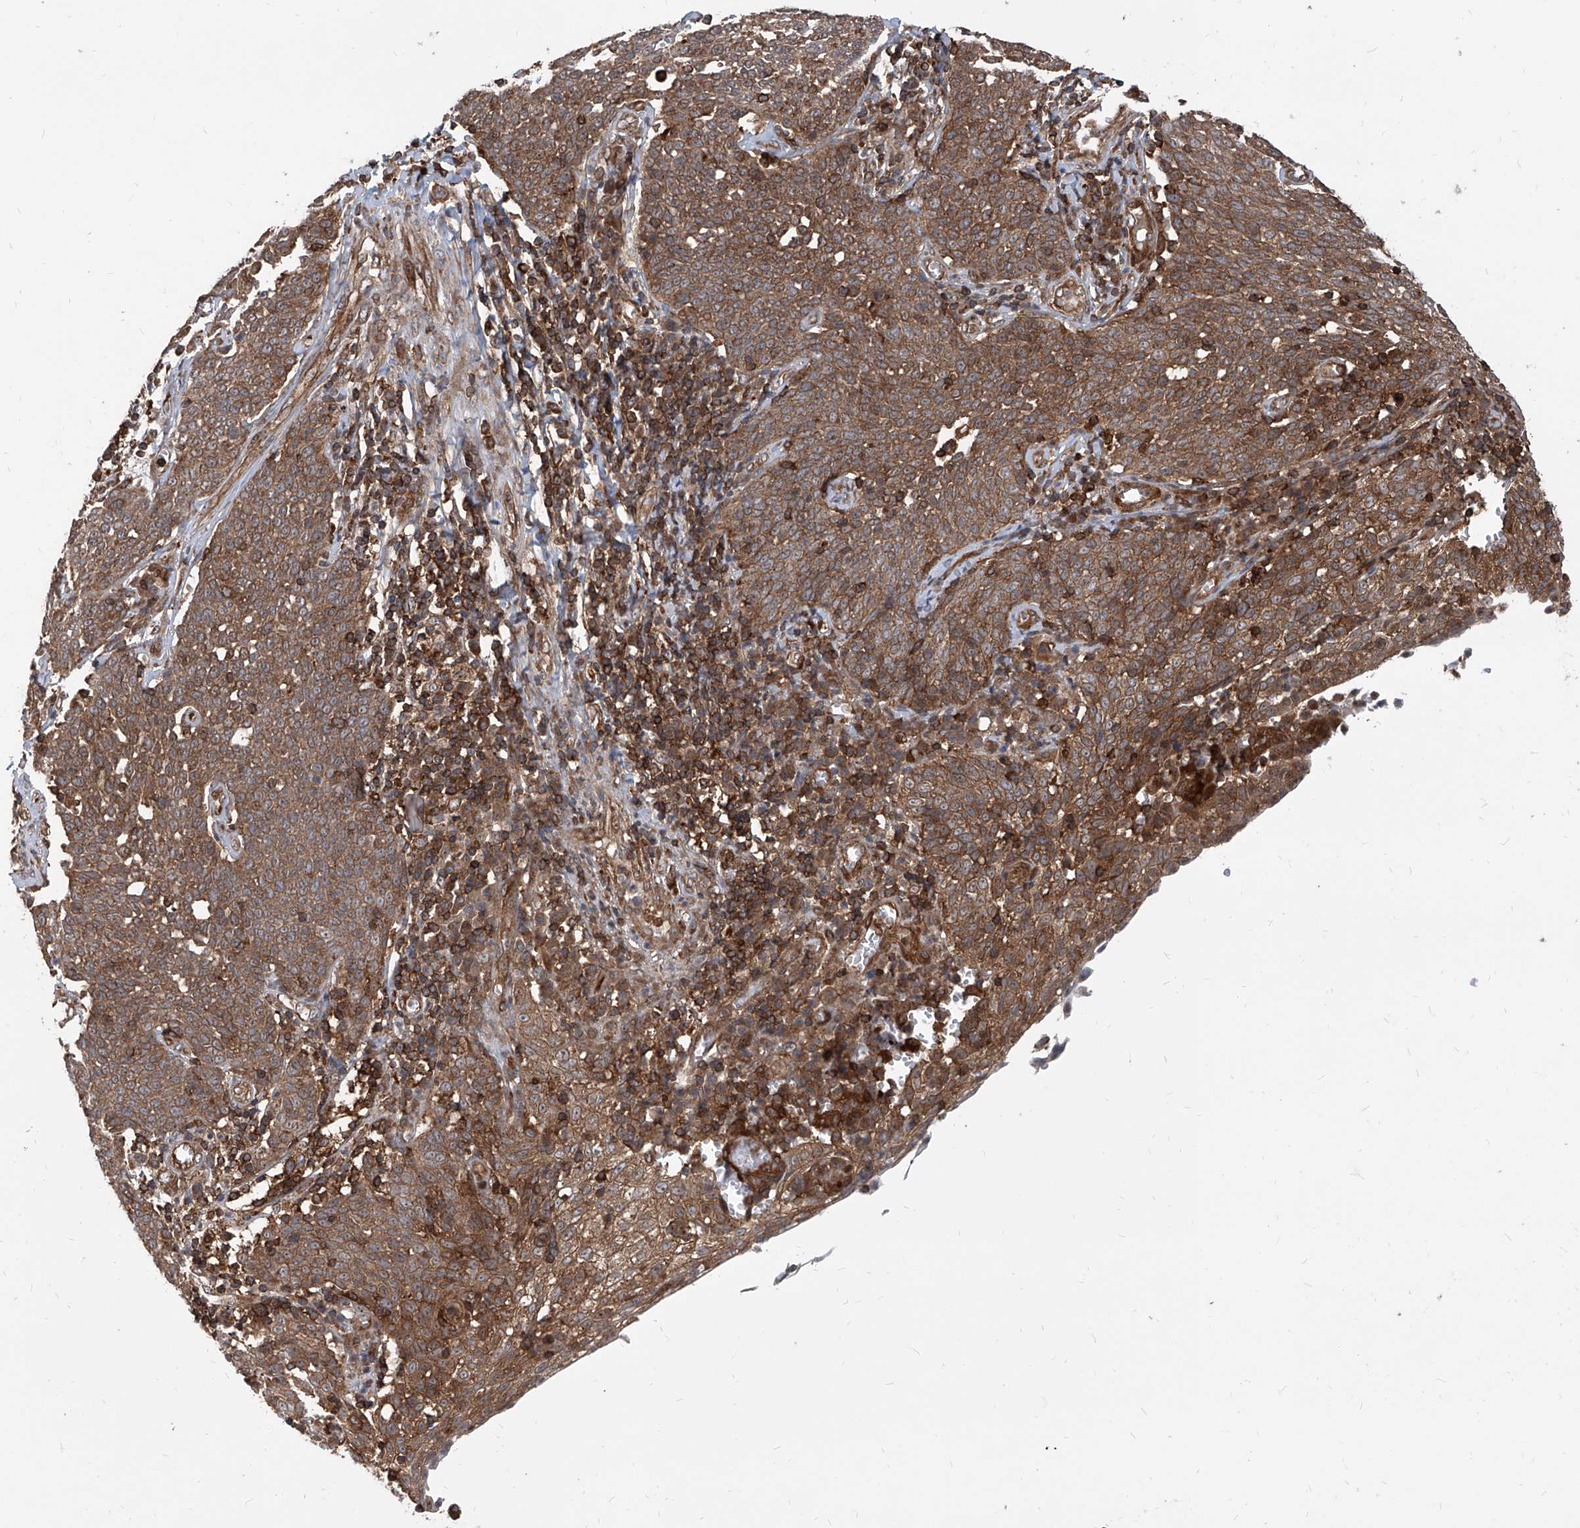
{"staining": {"intensity": "moderate", "quantity": ">75%", "location": "cytoplasmic/membranous"}, "tissue": "cervical cancer", "cell_type": "Tumor cells", "image_type": "cancer", "snomed": [{"axis": "morphology", "description": "Squamous cell carcinoma, NOS"}, {"axis": "topography", "description": "Cervix"}], "caption": "Human cervical cancer stained with a protein marker demonstrates moderate staining in tumor cells.", "gene": "MAGED2", "patient": {"sex": "female", "age": 34}}